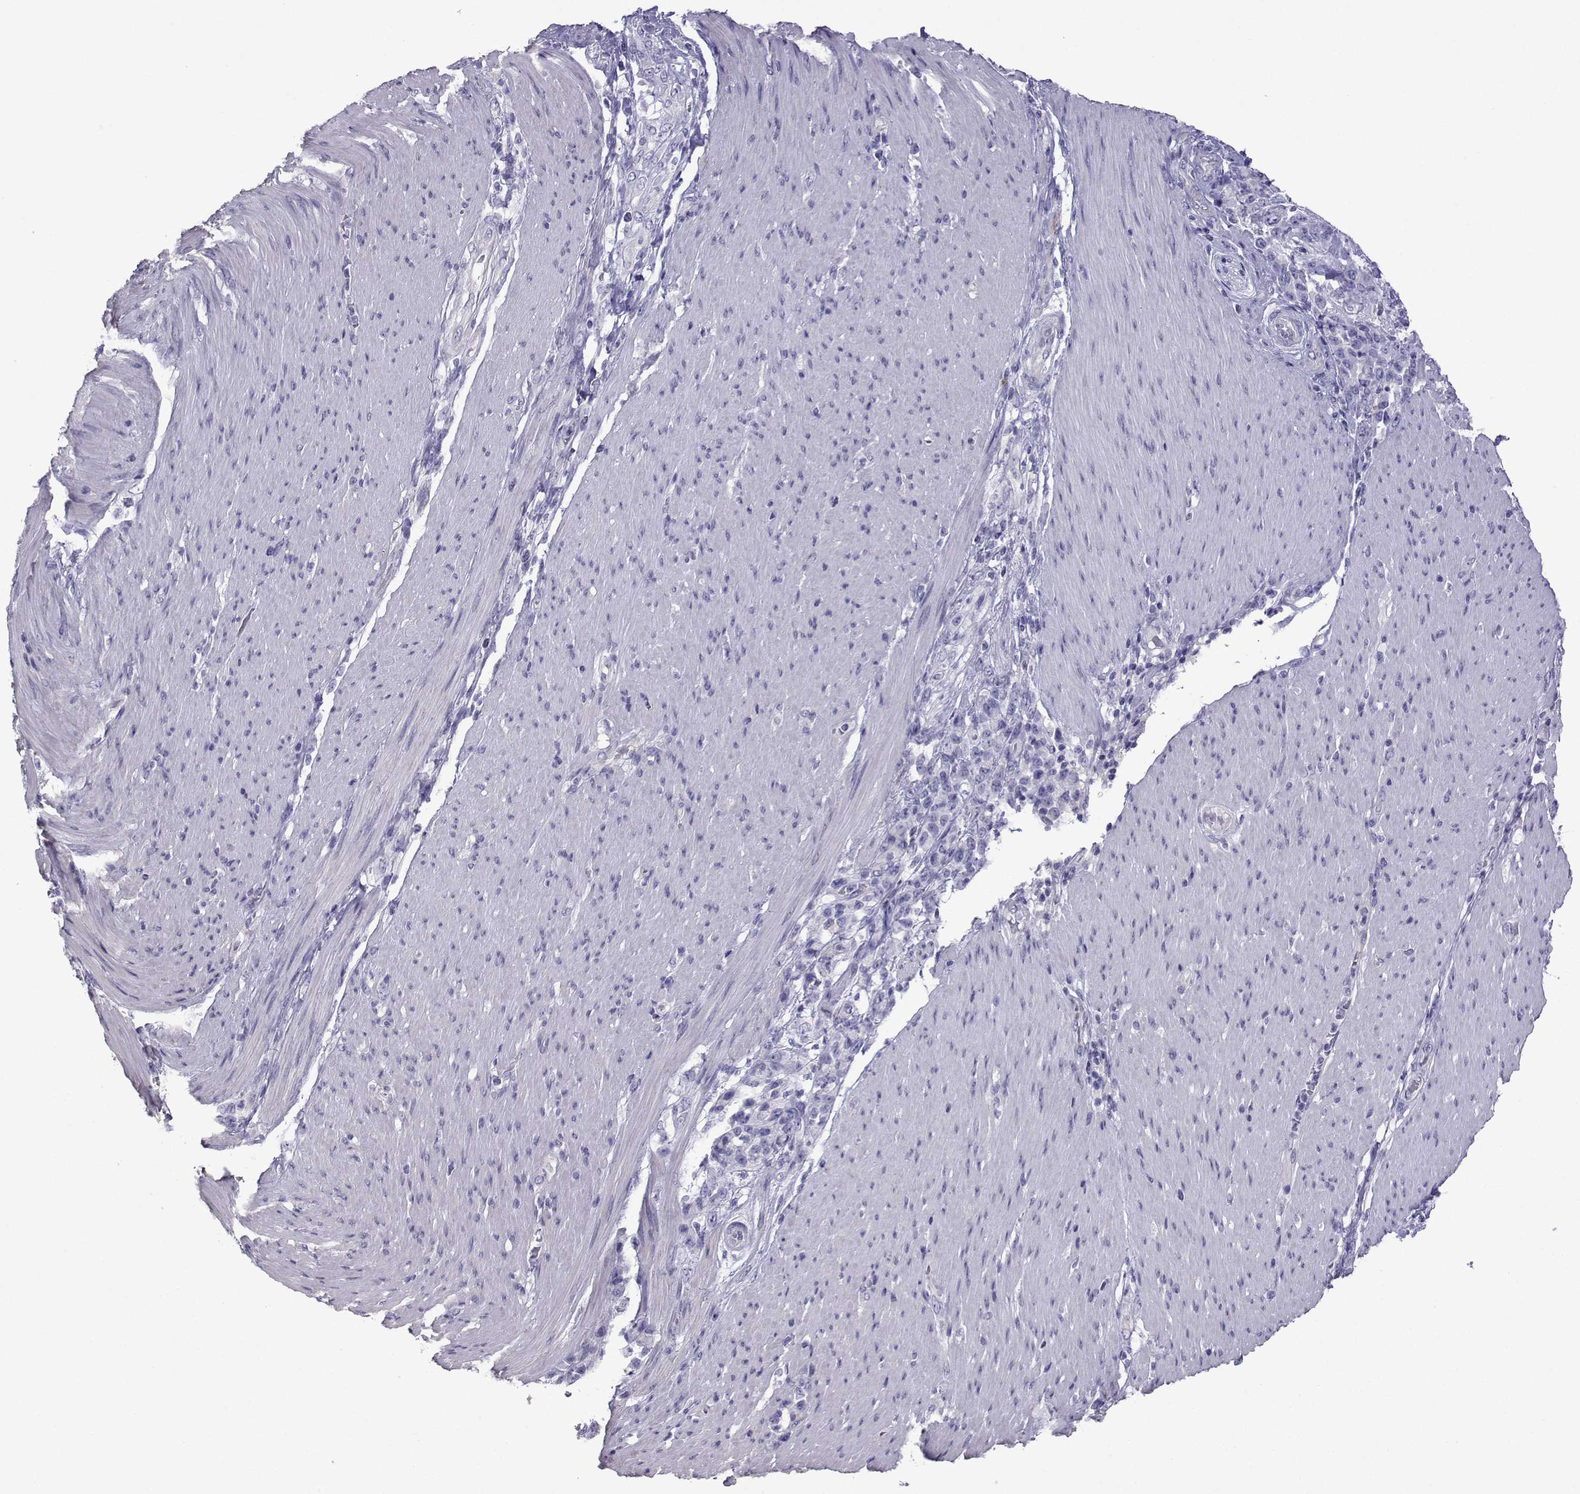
{"staining": {"intensity": "negative", "quantity": "none", "location": "none"}, "tissue": "stomach cancer", "cell_type": "Tumor cells", "image_type": "cancer", "snomed": [{"axis": "morphology", "description": "Adenocarcinoma, NOS"}, {"axis": "topography", "description": "Stomach"}], "caption": "Protein analysis of adenocarcinoma (stomach) exhibits no significant positivity in tumor cells. Nuclei are stained in blue.", "gene": "CFAP70", "patient": {"sex": "female", "age": 79}}